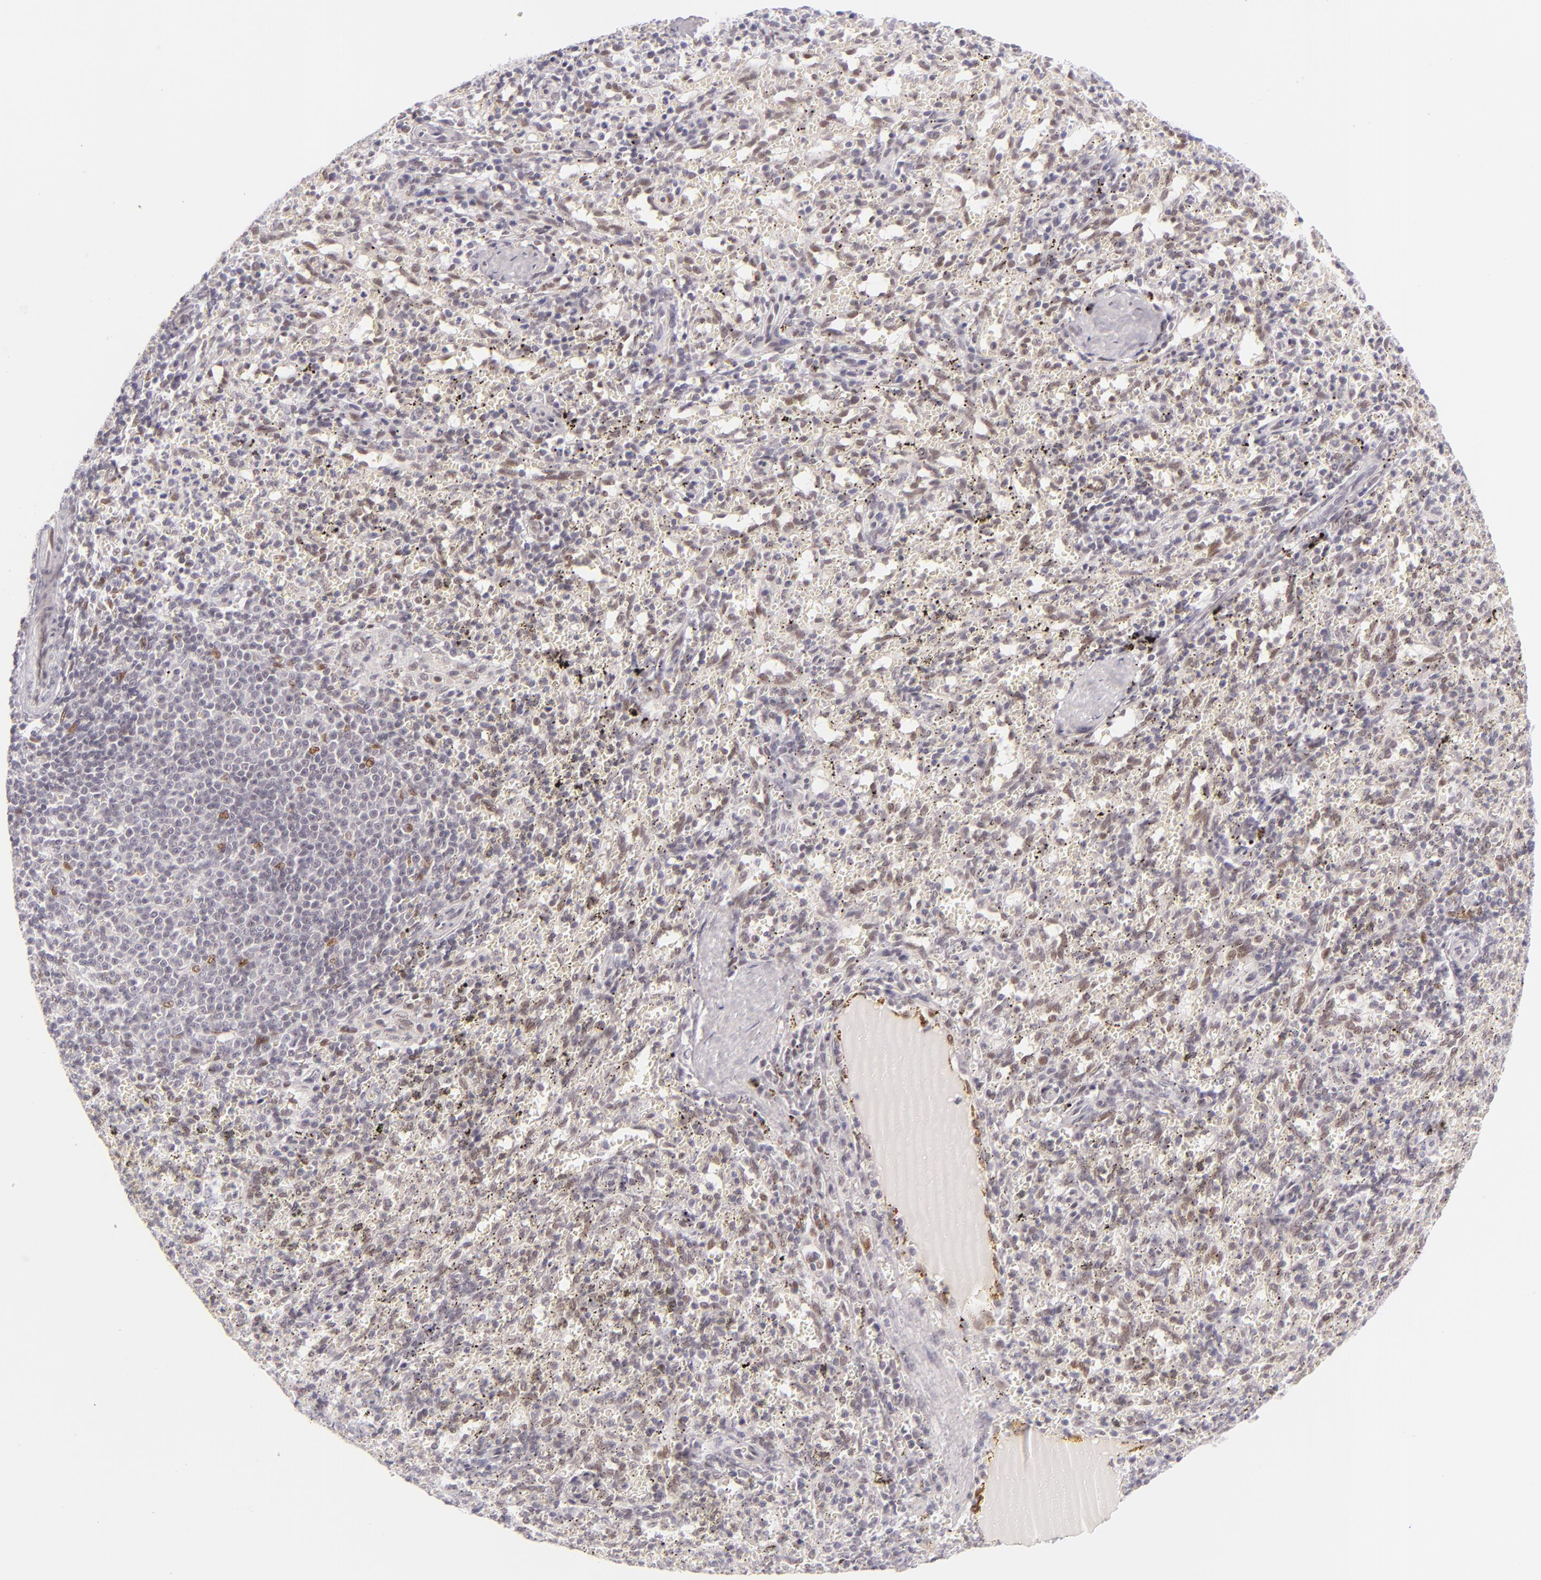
{"staining": {"intensity": "negative", "quantity": "none", "location": "none"}, "tissue": "spleen", "cell_type": "Cells in red pulp", "image_type": "normal", "snomed": [{"axis": "morphology", "description": "Normal tissue, NOS"}, {"axis": "topography", "description": "Spleen"}], "caption": "DAB (3,3'-diaminobenzidine) immunohistochemical staining of unremarkable human spleen shows no significant staining in cells in red pulp. The staining is performed using DAB (3,3'-diaminobenzidine) brown chromogen with nuclei counter-stained in using hematoxylin.", "gene": "BCL3", "patient": {"sex": "female", "age": 10}}